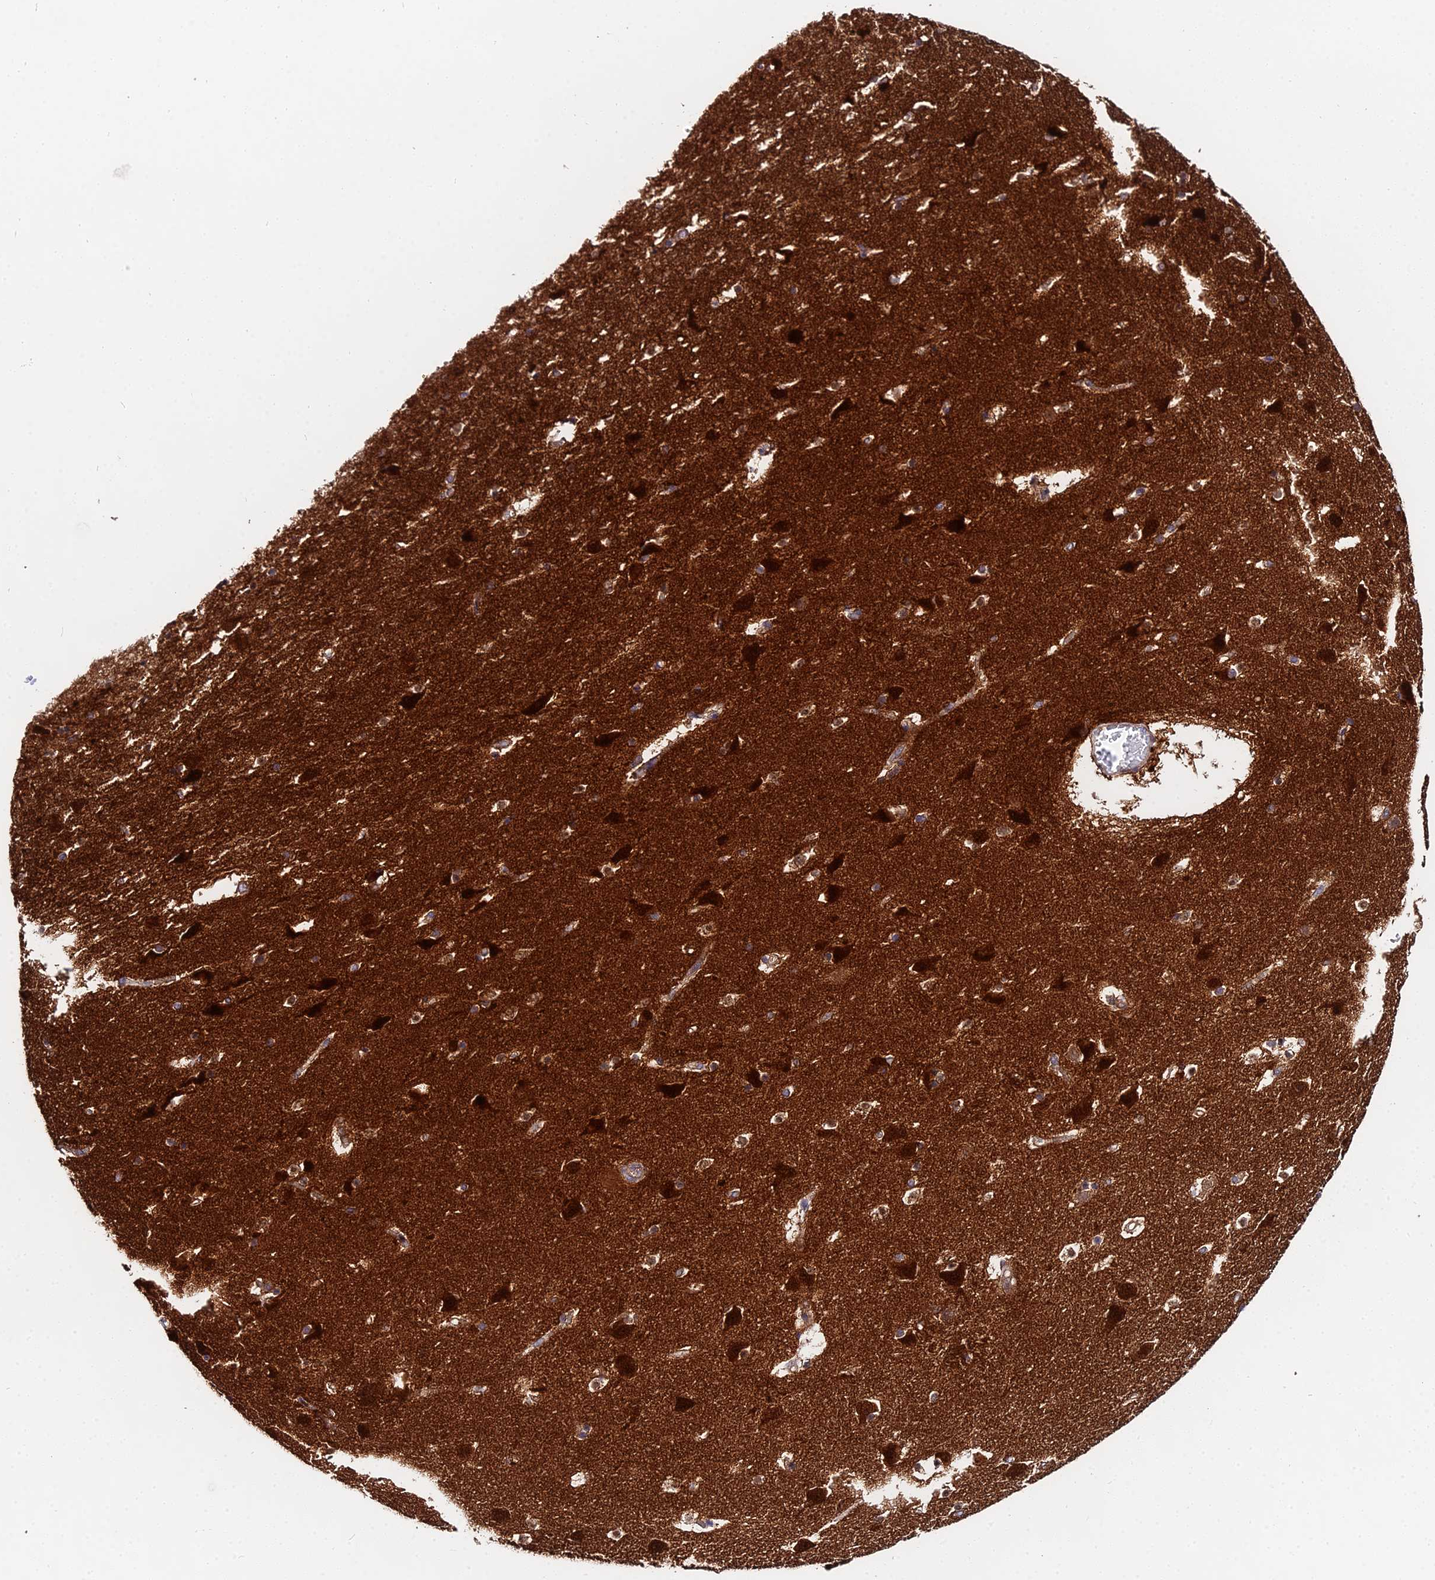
{"staining": {"intensity": "moderate", "quantity": "<25%", "location": "cytoplasmic/membranous"}, "tissue": "caudate", "cell_type": "Glial cells", "image_type": "normal", "snomed": [{"axis": "morphology", "description": "Normal tissue, NOS"}, {"axis": "topography", "description": "Lateral ventricle wall"}], "caption": "Immunohistochemical staining of normal human caudate demonstrates moderate cytoplasmic/membranous protein staining in about <25% of glial cells.", "gene": "PPP2R2A", "patient": {"sex": "male", "age": 45}}